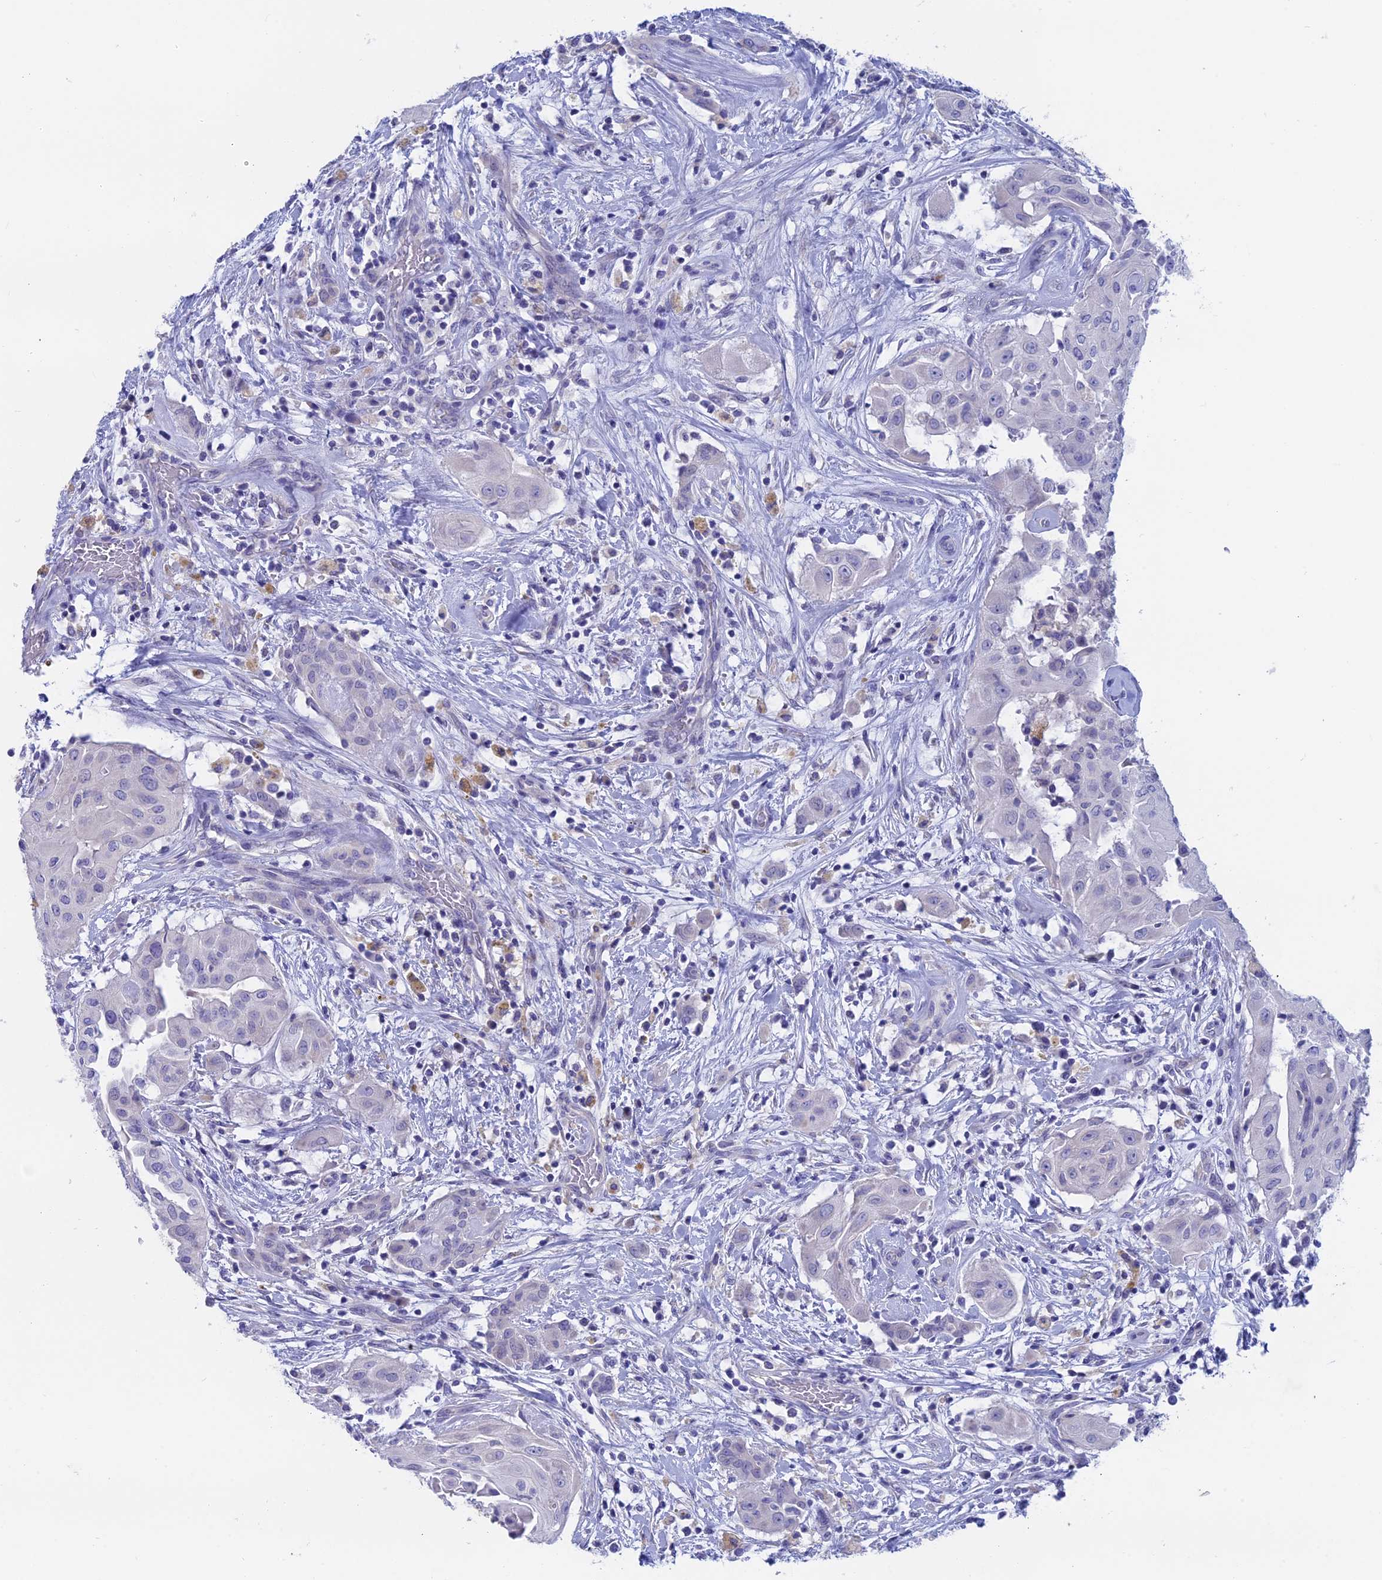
{"staining": {"intensity": "negative", "quantity": "none", "location": "none"}, "tissue": "thyroid cancer", "cell_type": "Tumor cells", "image_type": "cancer", "snomed": [{"axis": "morphology", "description": "Papillary adenocarcinoma, NOS"}, {"axis": "topography", "description": "Thyroid gland"}], "caption": "The histopathology image shows no staining of tumor cells in thyroid cancer. (Stains: DAB (3,3'-diaminobenzidine) IHC with hematoxylin counter stain, Microscopy: brightfield microscopy at high magnification).", "gene": "BTBD19", "patient": {"sex": "female", "age": 59}}